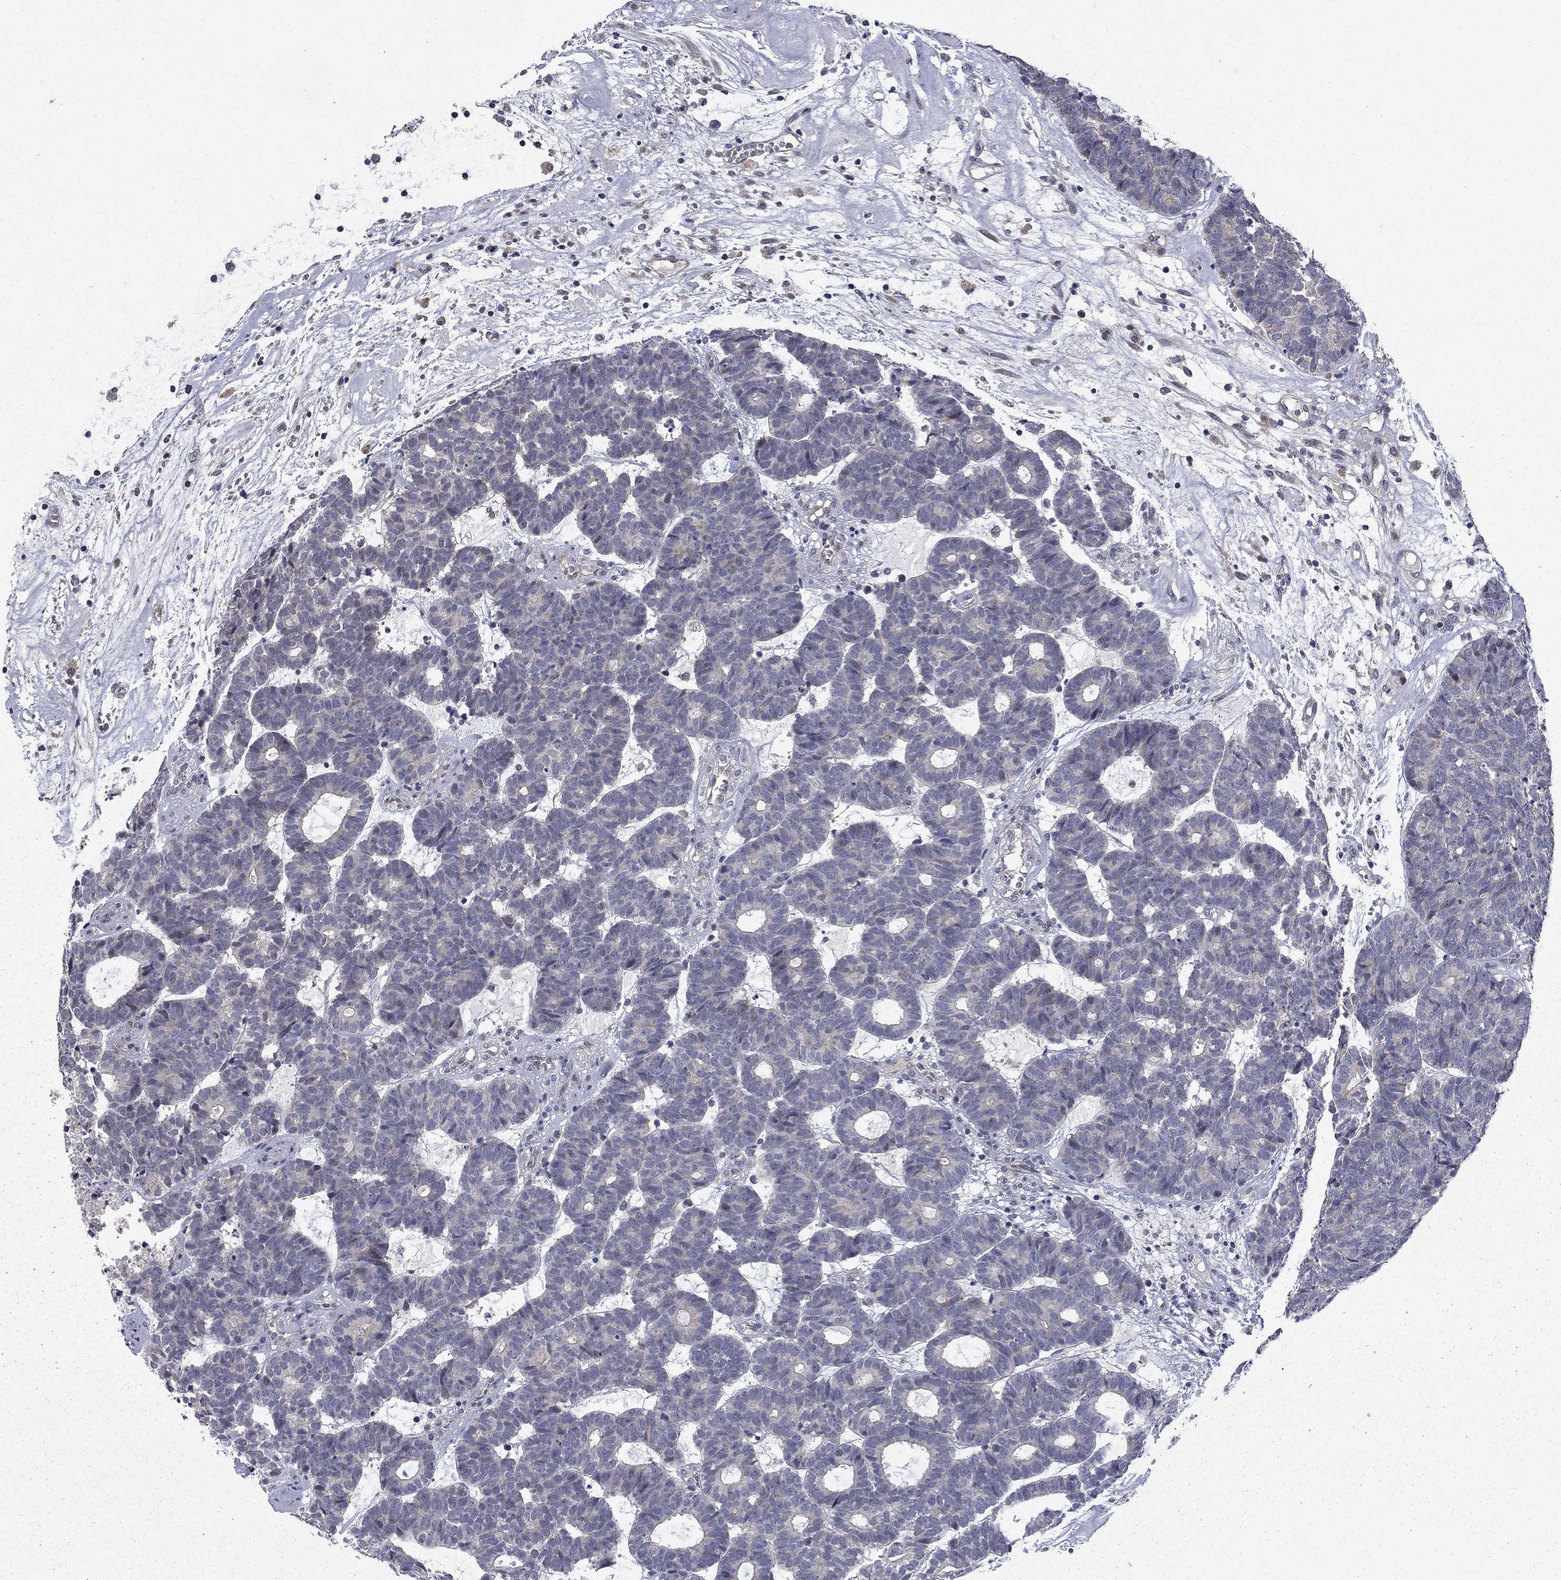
{"staining": {"intensity": "negative", "quantity": "none", "location": "none"}, "tissue": "head and neck cancer", "cell_type": "Tumor cells", "image_type": "cancer", "snomed": [{"axis": "morphology", "description": "Adenocarcinoma, NOS"}, {"axis": "topography", "description": "Head-Neck"}], "caption": "There is no significant staining in tumor cells of head and neck adenocarcinoma.", "gene": "FAM3B", "patient": {"sex": "female", "age": 81}}